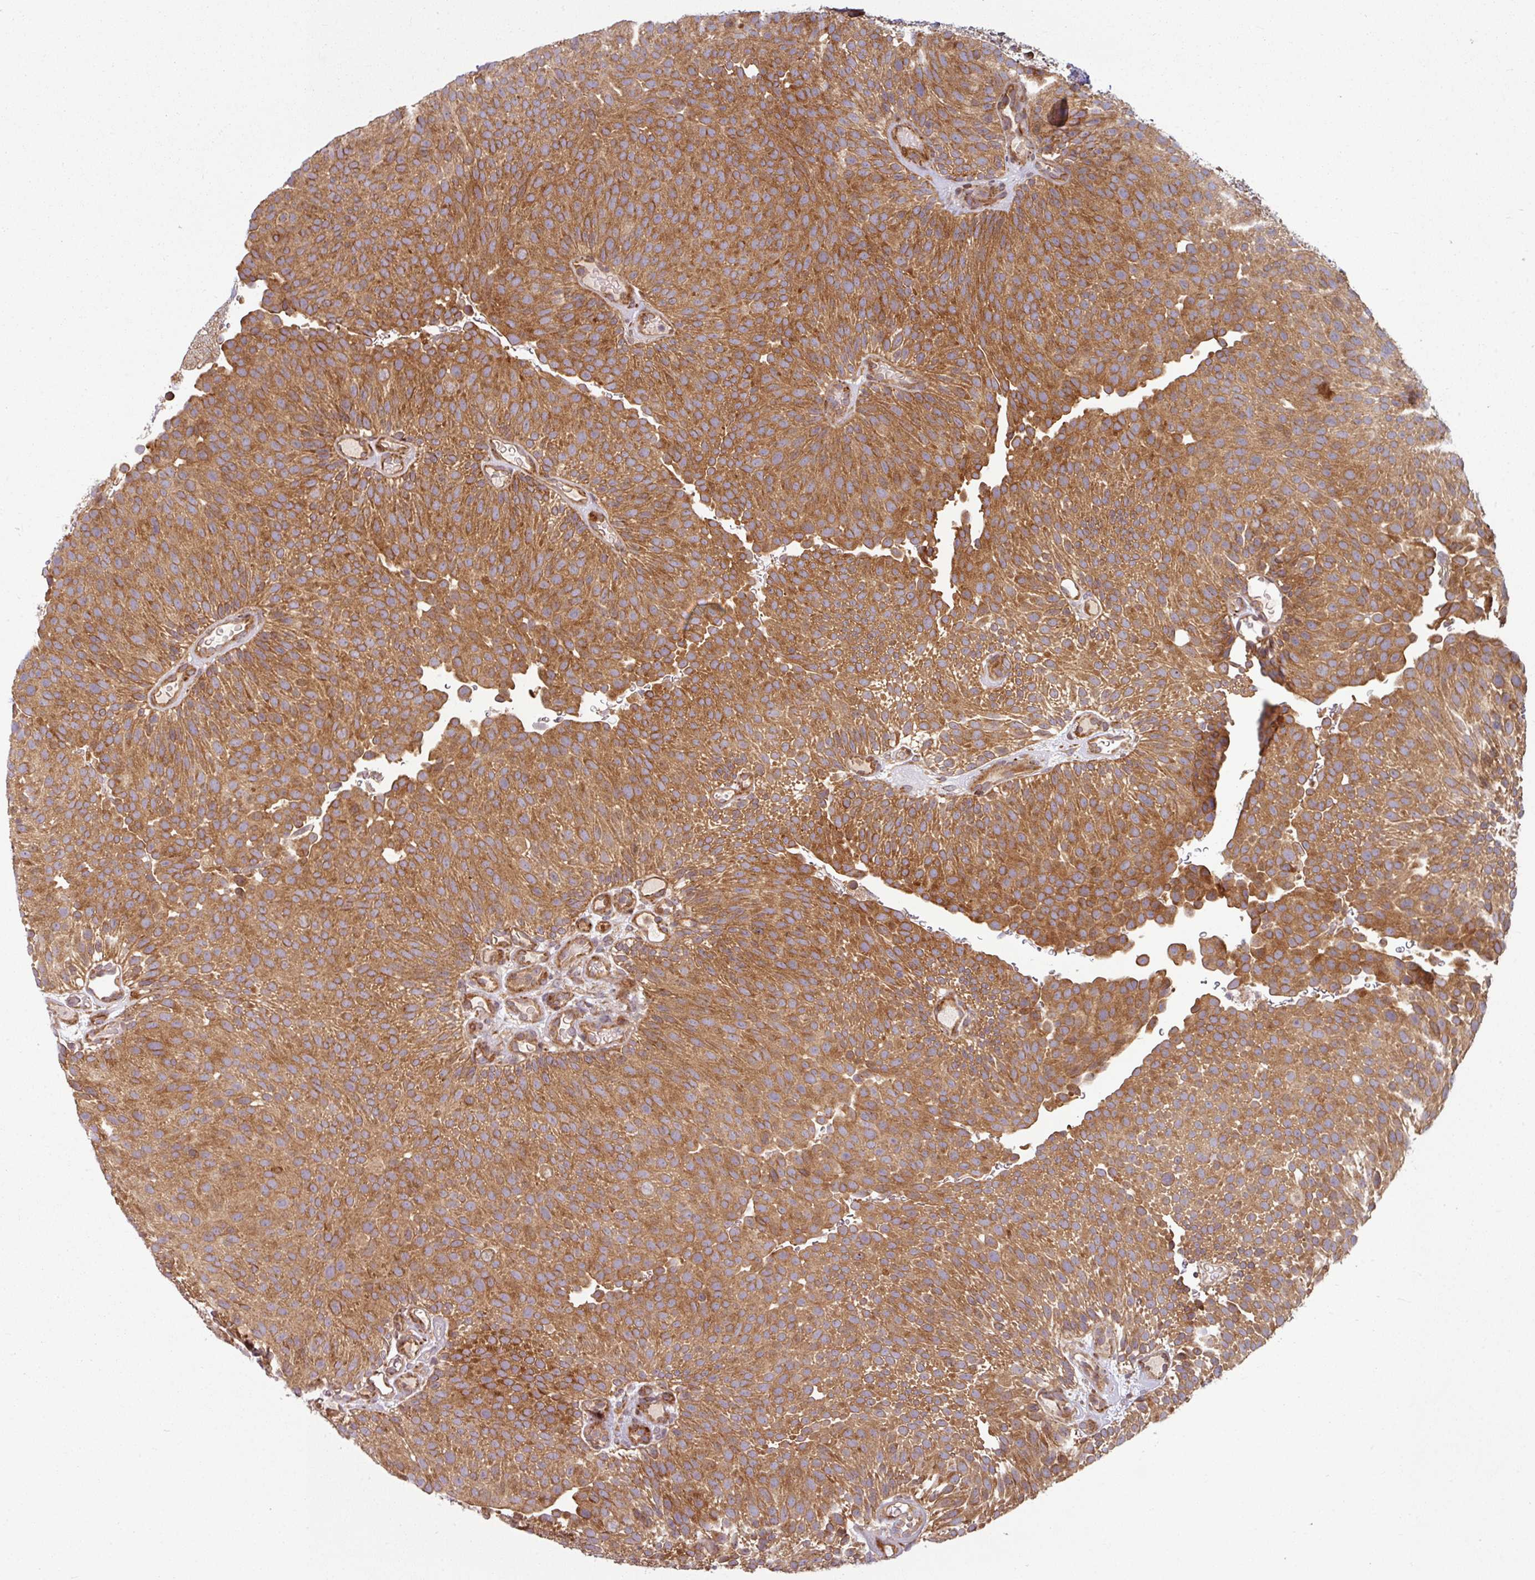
{"staining": {"intensity": "strong", "quantity": ">75%", "location": "cytoplasmic/membranous"}, "tissue": "urothelial cancer", "cell_type": "Tumor cells", "image_type": "cancer", "snomed": [{"axis": "morphology", "description": "Urothelial carcinoma, Low grade"}, {"axis": "topography", "description": "Urinary bladder"}], "caption": "There is high levels of strong cytoplasmic/membranous staining in tumor cells of low-grade urothelial carcinoma, as demonstrated by immunohistochemical staining (brown color).", "gene": "RAB5A", "patient": {"sex": "male", "age": 78}}